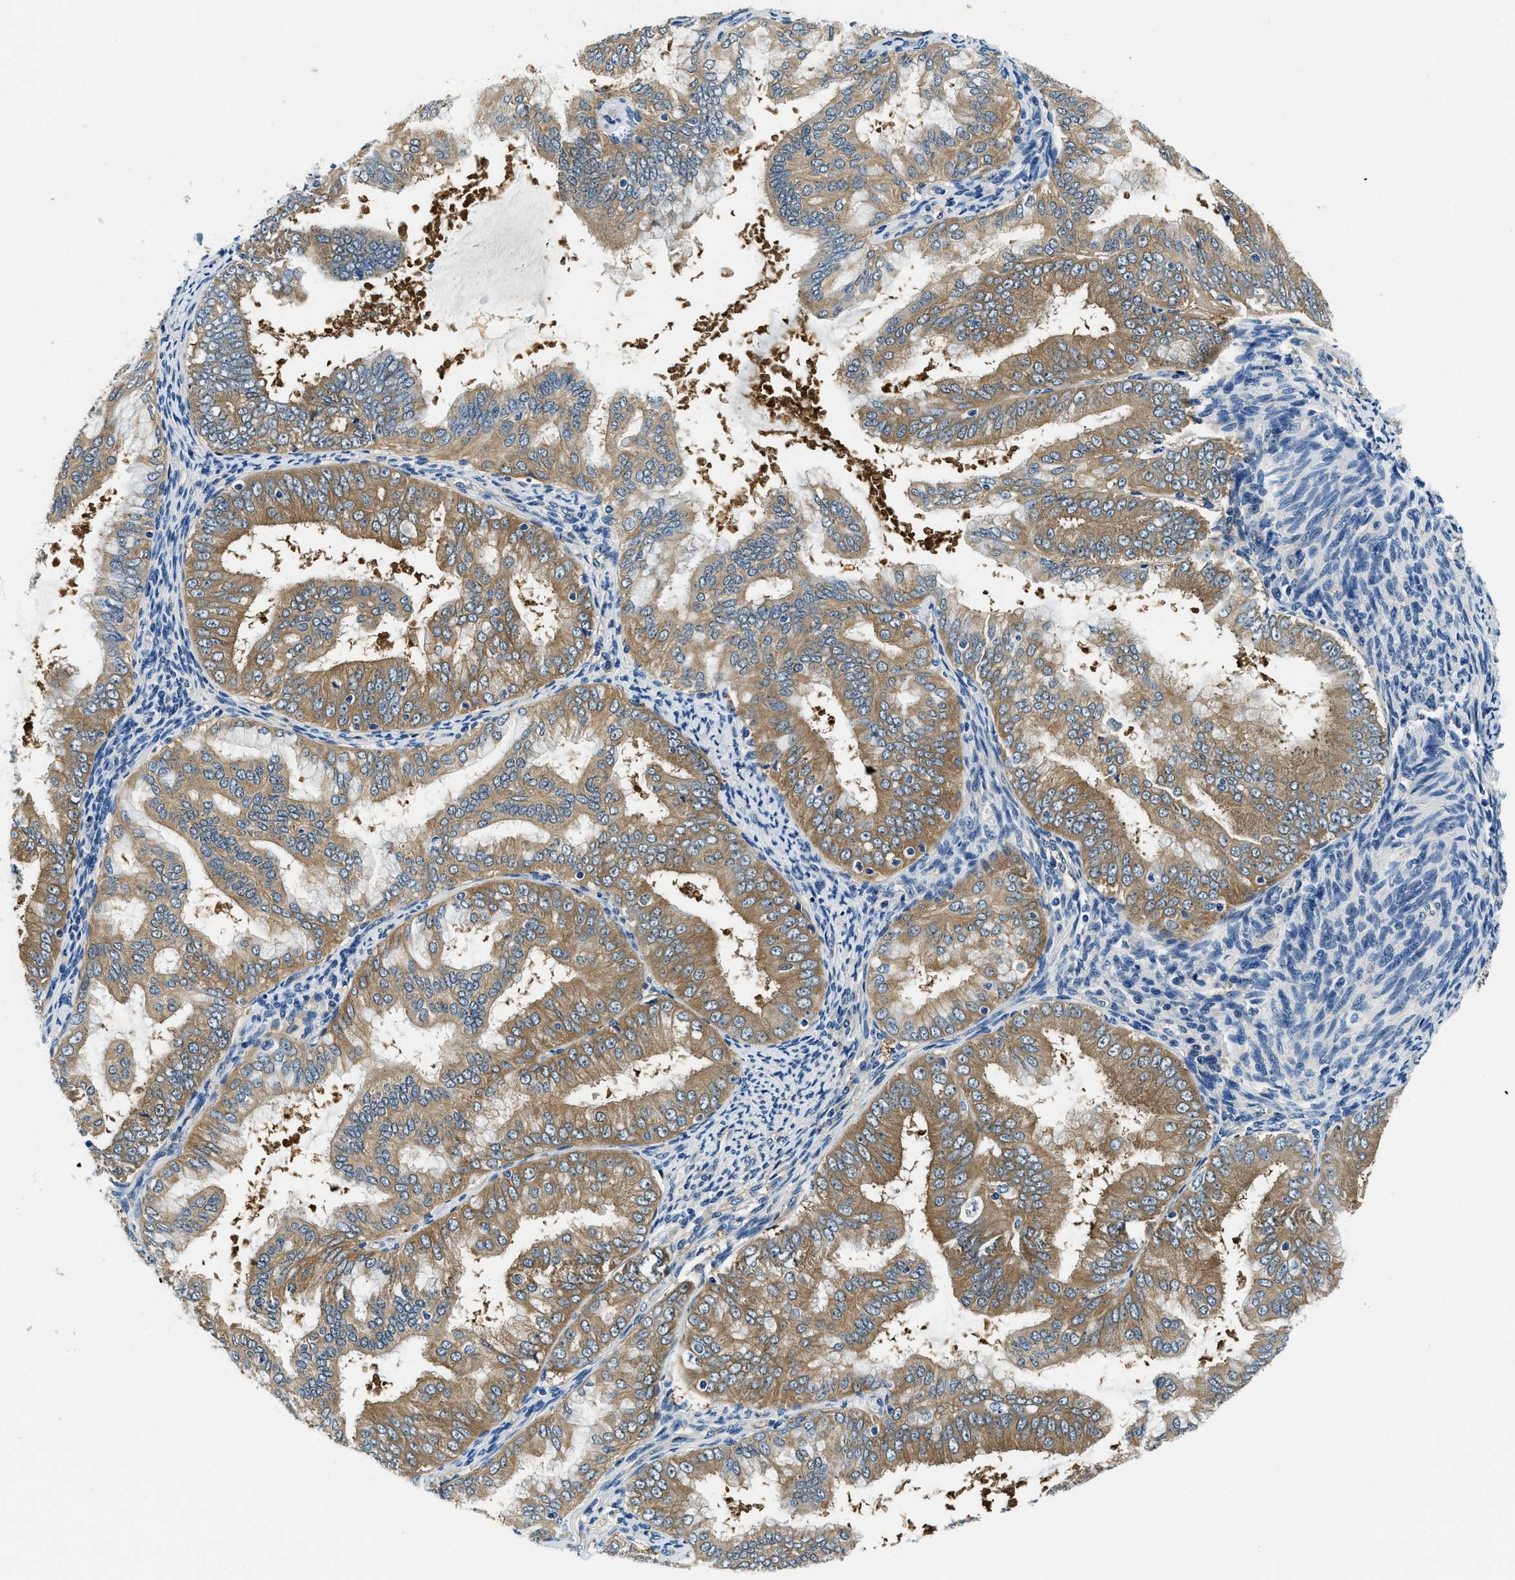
{"staining": {"intensity": "moderate", "quantity": ">75%", "location": "cytoplasmic/membranous"}, "tissue": "endometrial cancer", "cell_type": "Tumor cells", "image_type": "cancer", "snomed": [{"axis": "morphology", "description": "Adenocarcinoma, NOS"}, {"axis": "topography", "description": "Endometrium"}], "caption": "This image reveals endometrial cancer stained with IHC to label a protein in brown. The cytoplasmic/membranous of tumor cells show moderate positivity for the protein. Nuclei are counter-stained blue.", "gene": "TWF1", "patient": {"sex": "female", "age": 63}}